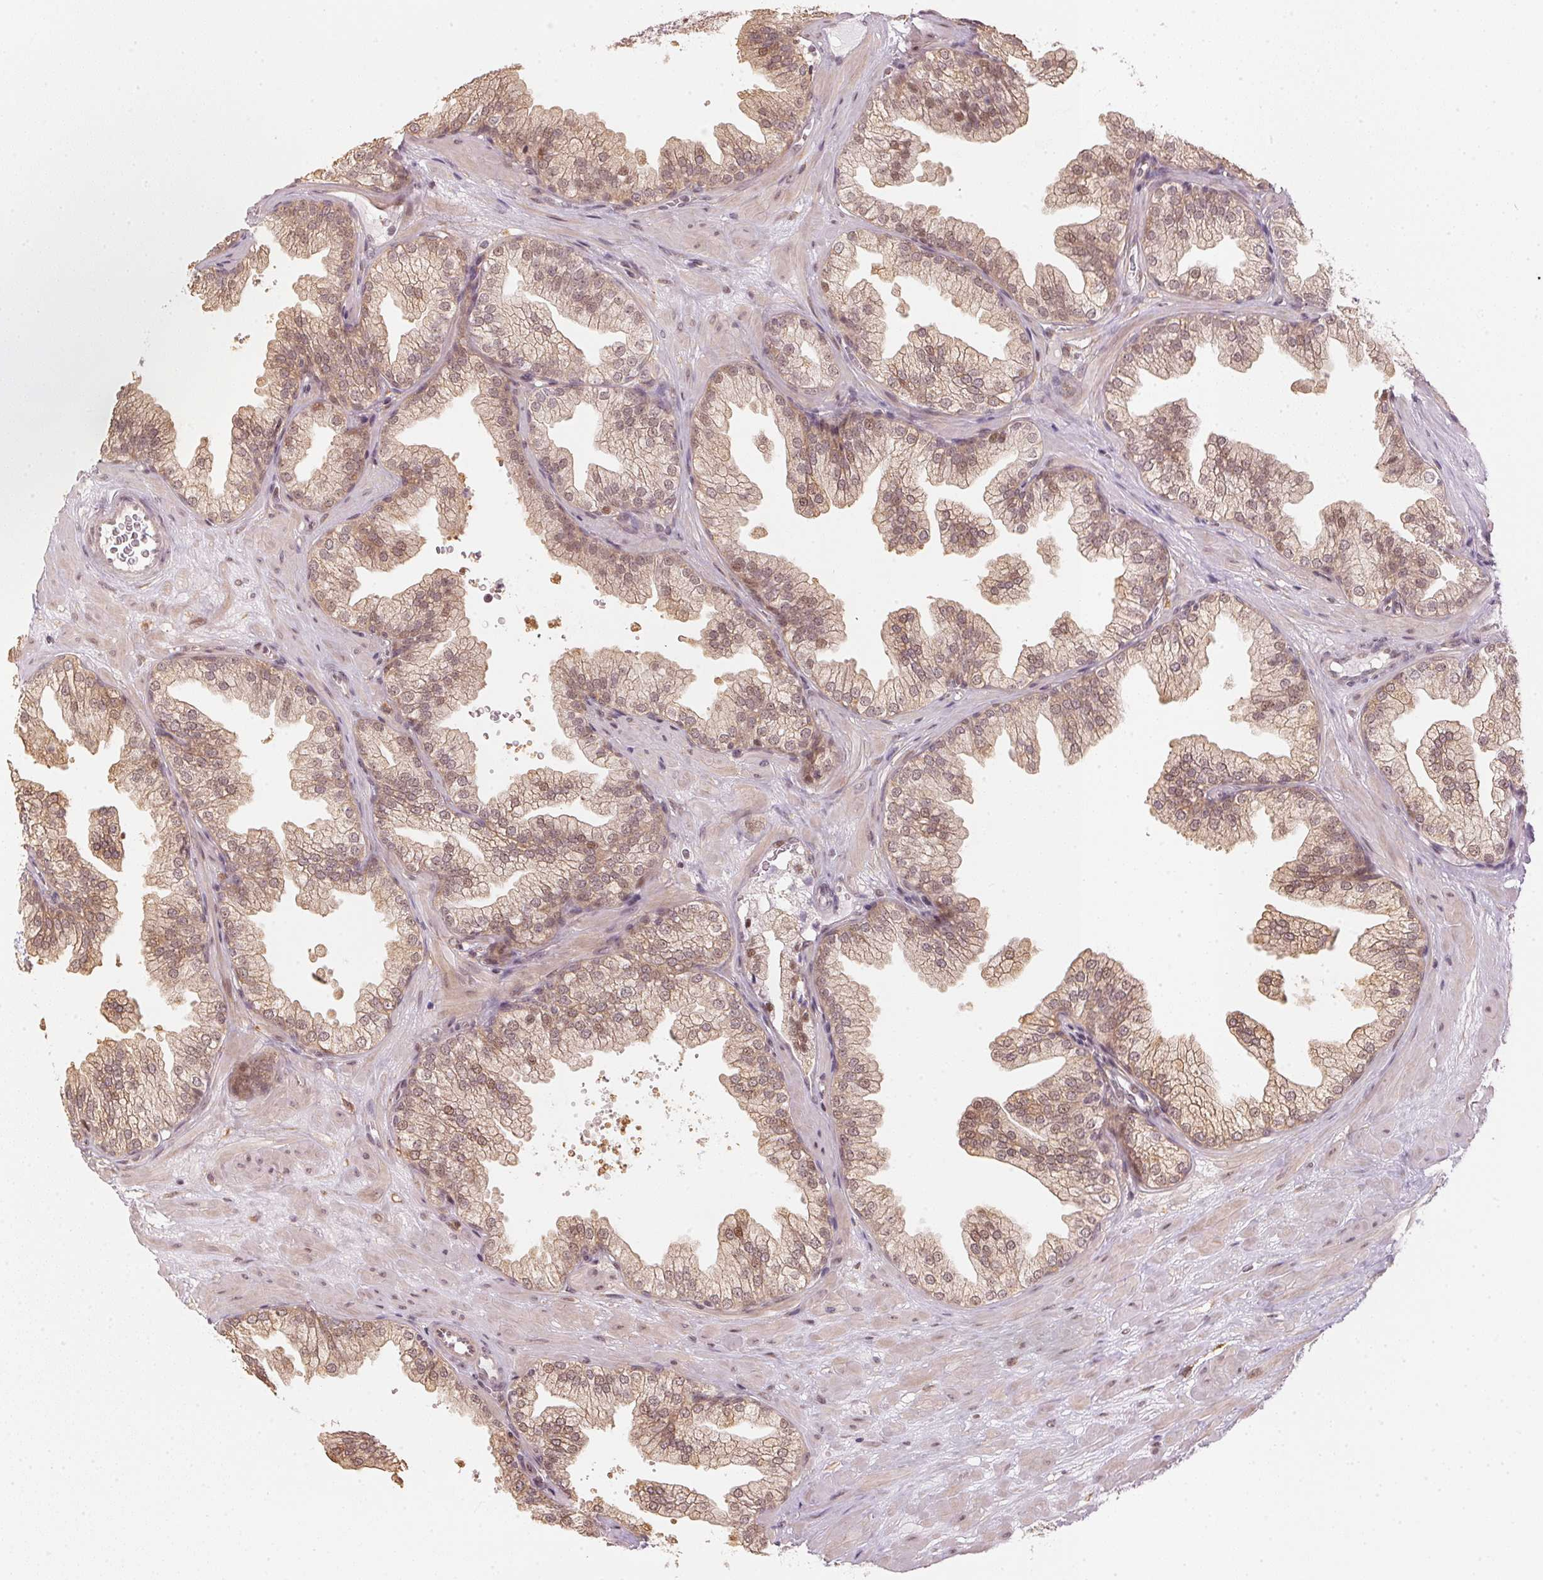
{"staining": {"intensity": "moderate", "quantity": "25%-75%", "location": "cytoplasmic/membranous,nuclear"}, "tissue": "prostate", "cell_type": "Glandular cells", "image_type": "normal", "snomed": [{"axis": "morphology", "description": "Normal tissue, NOS"}, {"axis": "topography", "description": "Prostate"}], "caption": "The image demonstrates a brown stain indicating the presence of a protein in the cytoplasmic/membranous,nuclear of glandular cells in prostate. The staining is performed using DAB (3,3'-diaminobenzidine) brown chromogen to label protein expression. The nuclei are counter-stained blue using hematoxylin.", "gene": "KAT6A", "patient": {"sex": "male", "age": 37}}